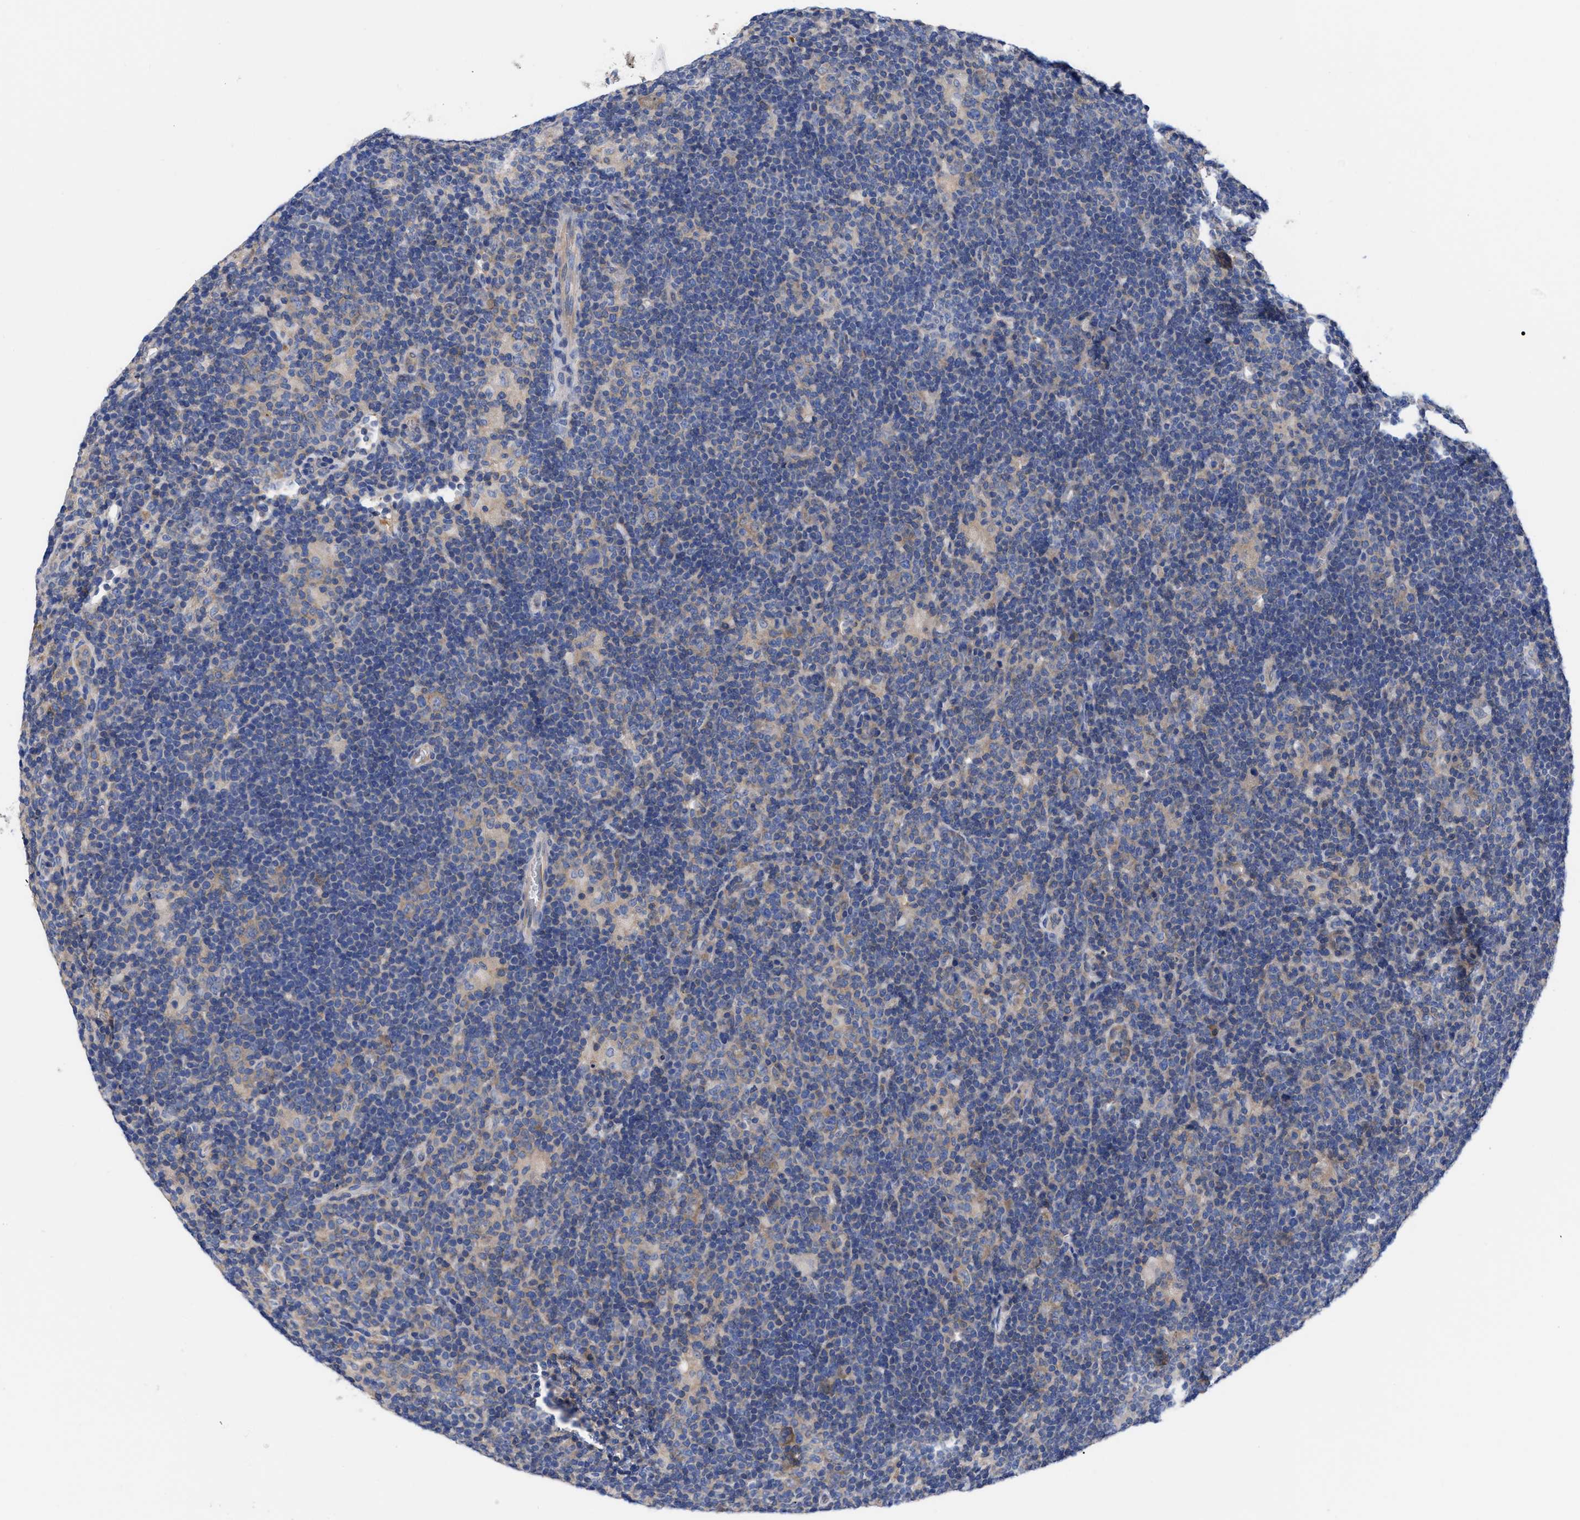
{"staining": {"intensity": "moderate", "quantity": ">75%", "location": "cytoplasmic/membranous"}, "tissue": "lymphoma", "cell_type": "Tumor cells", "image_type": "cancer", "snomed": [{"axis": "morphology", "description": "Hodgkin's disease, NOS"}, {"axis": "topography", "description": "Lymph node"}], "caption": "Brown immunohistochemical staining in lymphoma exhibits moderate cytoplasmic/membranous positivity in about >75% of tumor cells. (Stains: DAB (3,3'-diaminobenzidine) in brown, nuclei in blue, Microscopy: brightfield microscopy at high magnification).", "gene": "RBKS", "patient": {"sex": "female", "age": 57}}